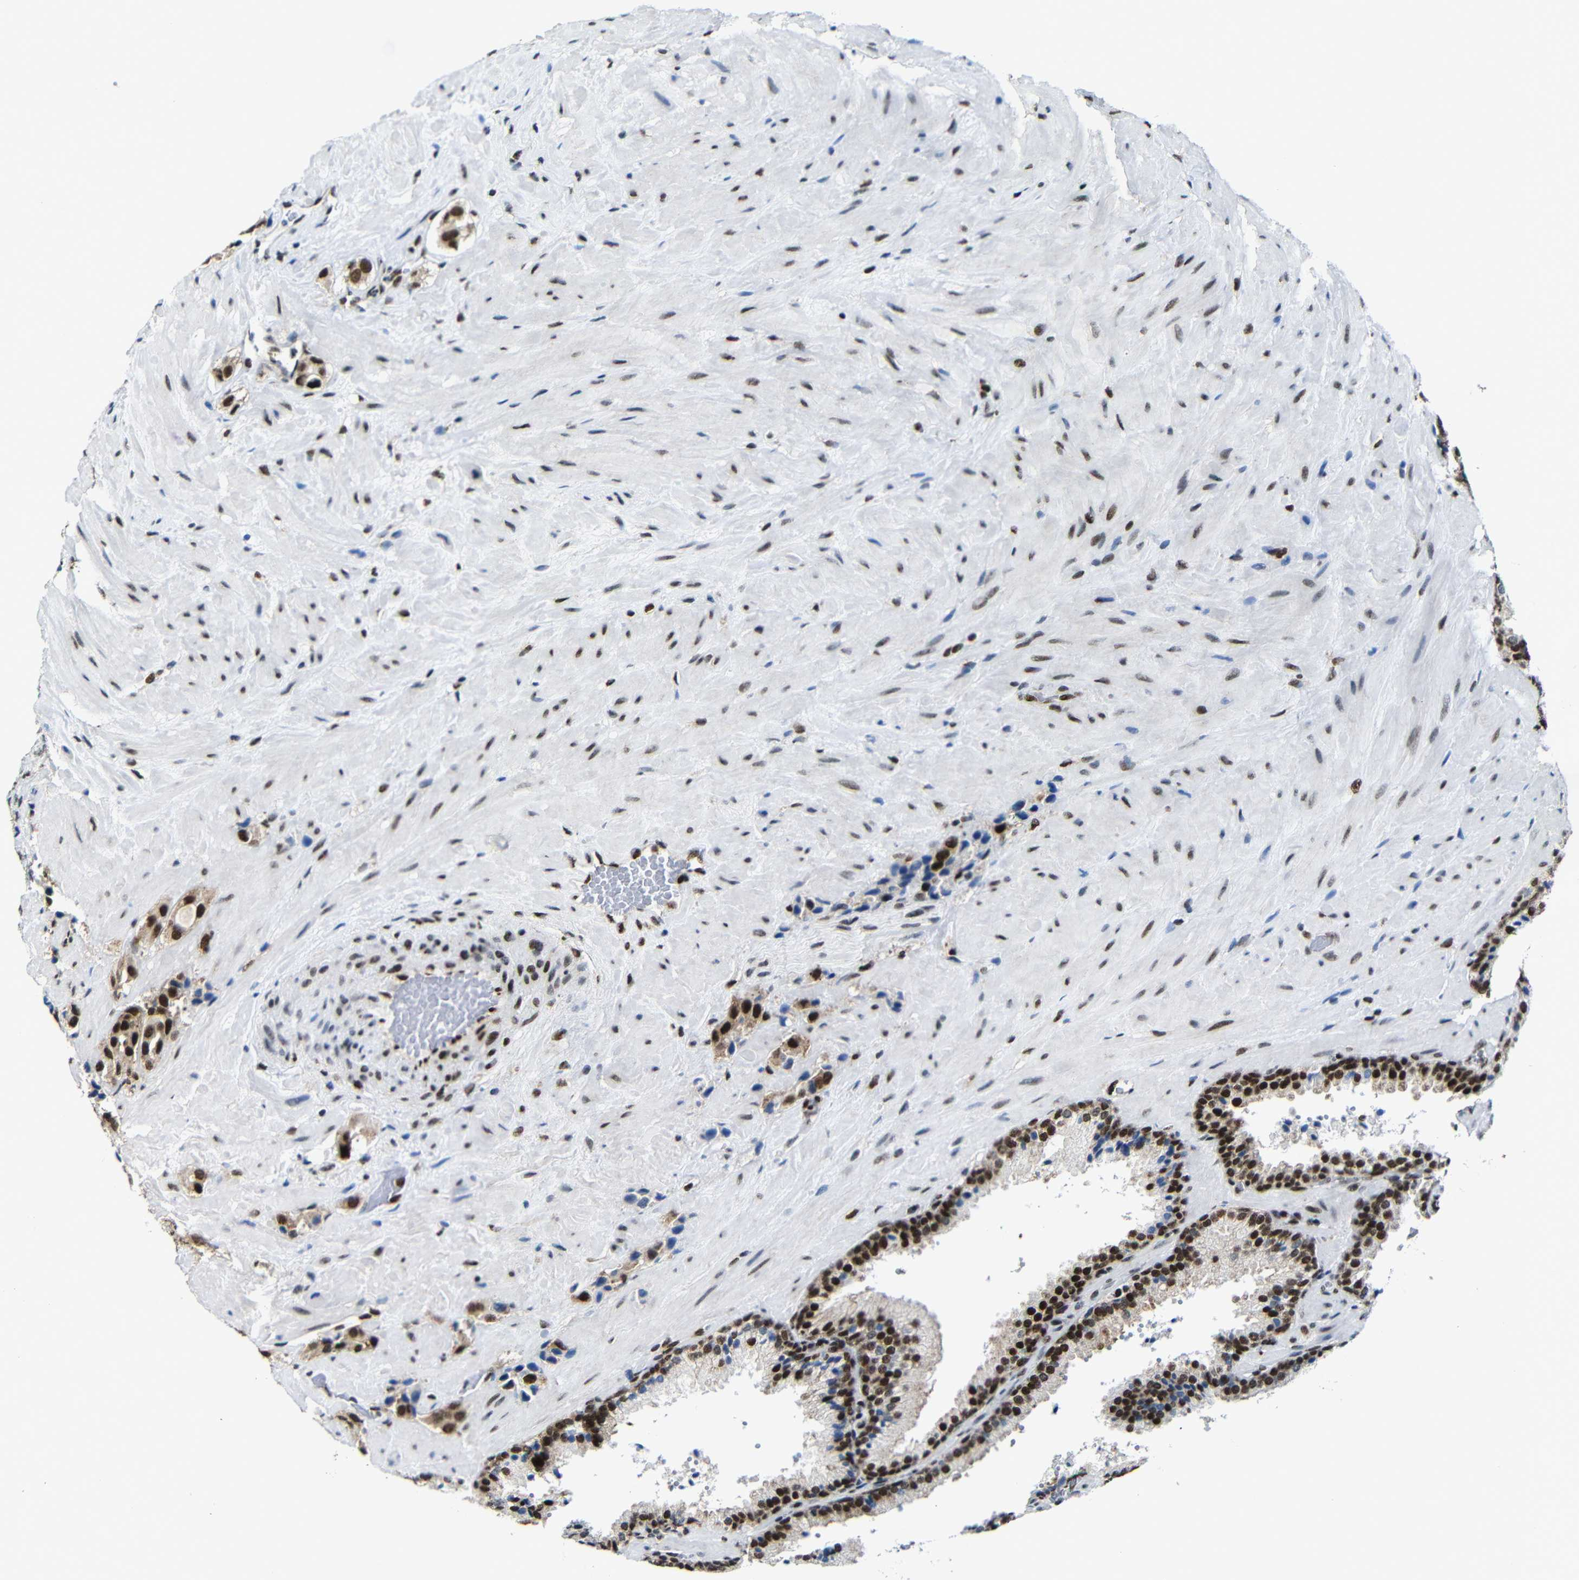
{"staining": {"intensity": "strong", "quantity": ">75%", "location": "nuclear"}, "tissue": "prostate cancer", "cell_type": "Tumor cells", "image_type": "cancer", "snomed": [{"axis": "morphology", "description": "Adenocarcinoma, High grade"}, {"axis": "topography", "description": "Prostate"}], "caption": "Prostate cancer (adenocarcinoma (high-grade)) stained with DAB immunohistochemistry shows high levels of strong nuclear staining in approximately >75% of tumor cells.", "gene": "PTBP1", "patient": {"sex": "male", "age": 64}}